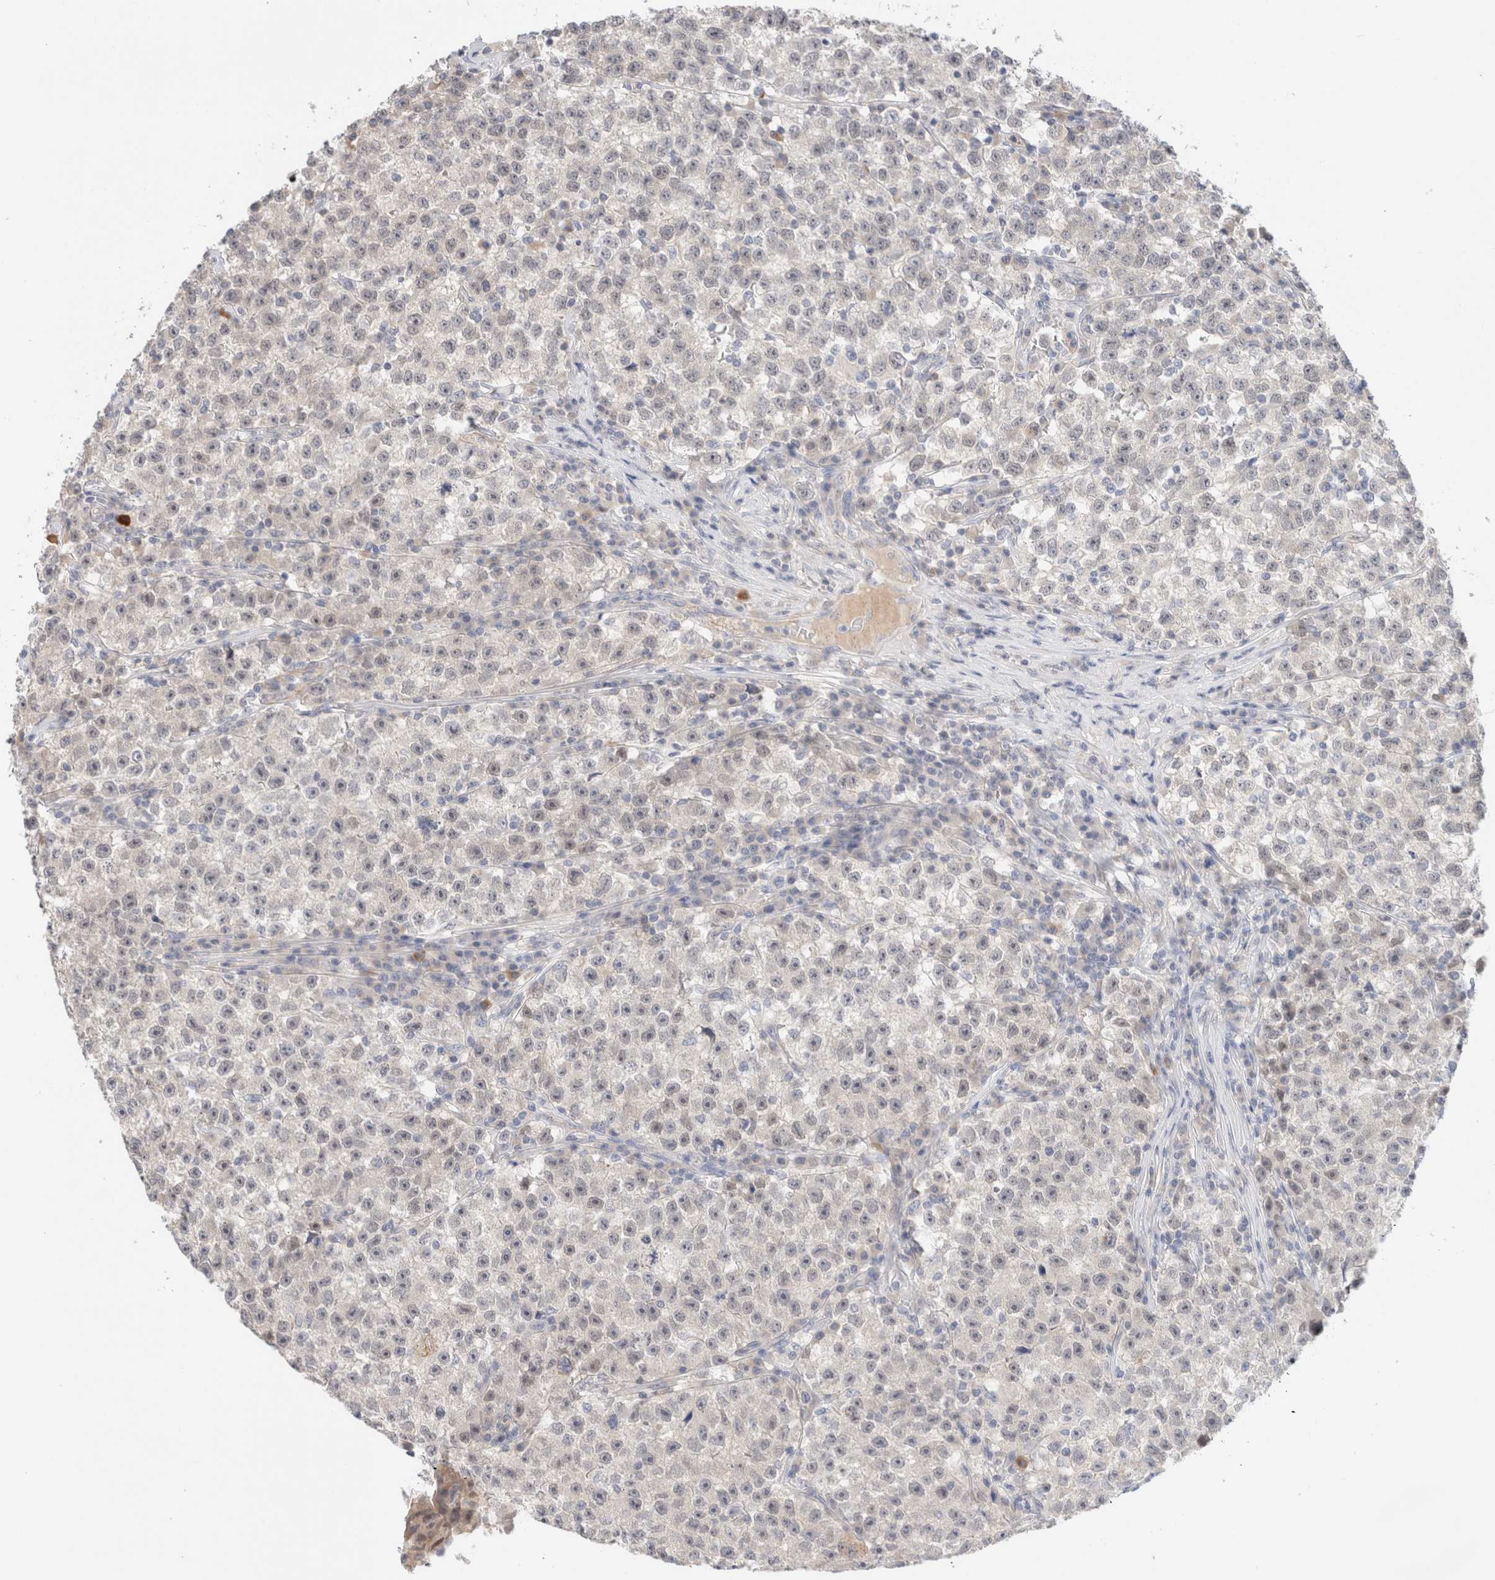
{"staining": {"intensity": "negative", "quantity": "none", "location": "none"}, "tissue": "testis cancer", "cell_type": "Tumor cells", "image_type": "cancer", "snomed": [{"axis": "morphology", "description": "Seminoma, NOS"}, {"axis": "topography", "description": "Testis"}], "caption": "DAB immunohistochemical staining of human seminoma (testis) displays no significant staining in tumor cells.", "gene": "SPRTN", "patient": {"sex": "male", "age": 22}}